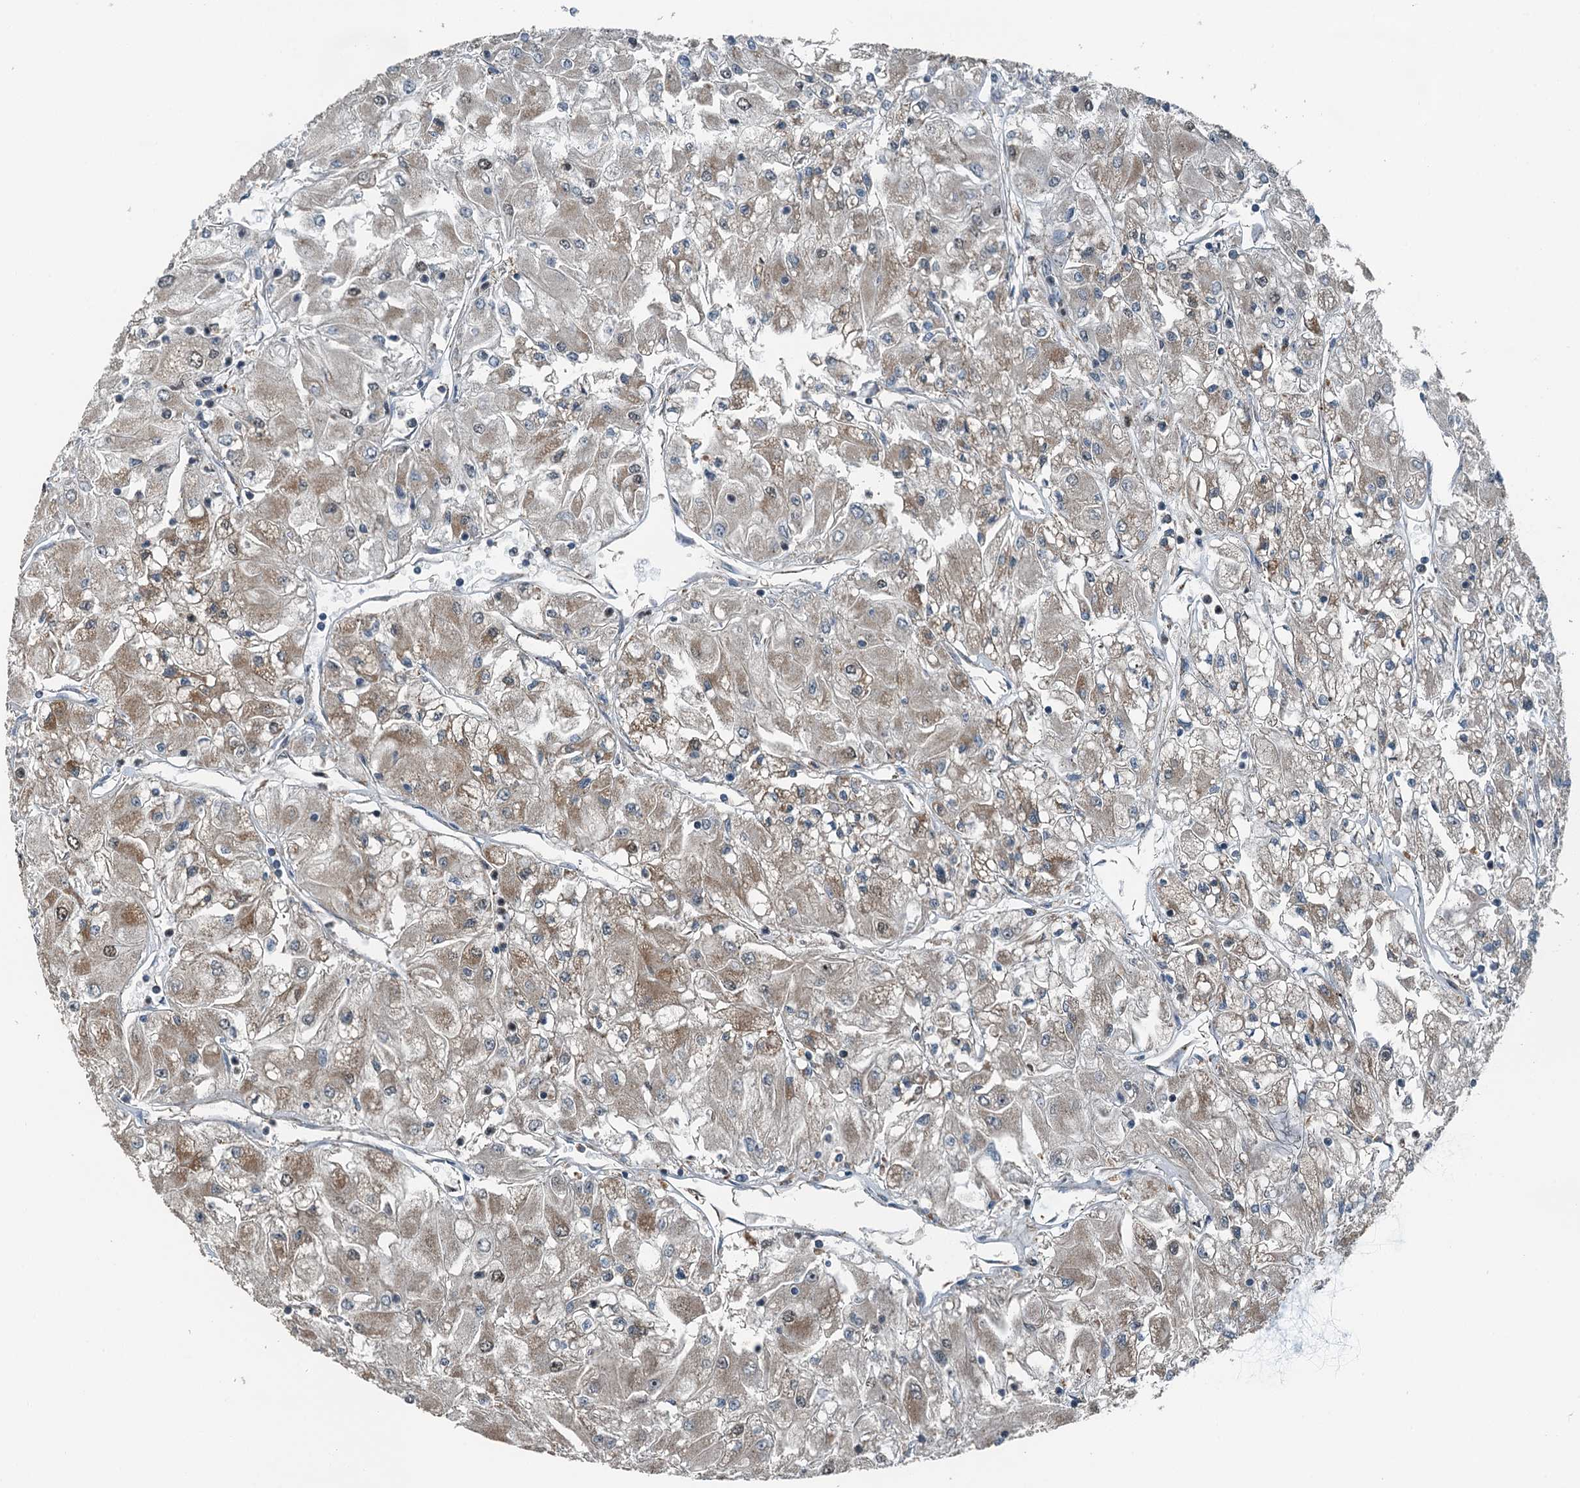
{"staining": {"intensity": "weak", "quantity": "<25%", "location": "cytoplasmic/membranous"}, "tissue": "renal cancer", "cell_type": "Tumor cells", "image_type": "cancer", "snomed": [{"axis": "morphology", "description": "Adenocarcinoma, NOS"}, {"axis": "topography", "description": "Kidney"}], "caption": "Immunohistochemistry photomicrograph of renal cancer stained for a protein (brown), which exhibits no positivity in tumor cells. (DAB (3,3'-diaminobenzidine) immunohistochemistry (IHC), high magnification).", "gene": "BMERB1", "patient": {"sex": "male", "age": 80}}